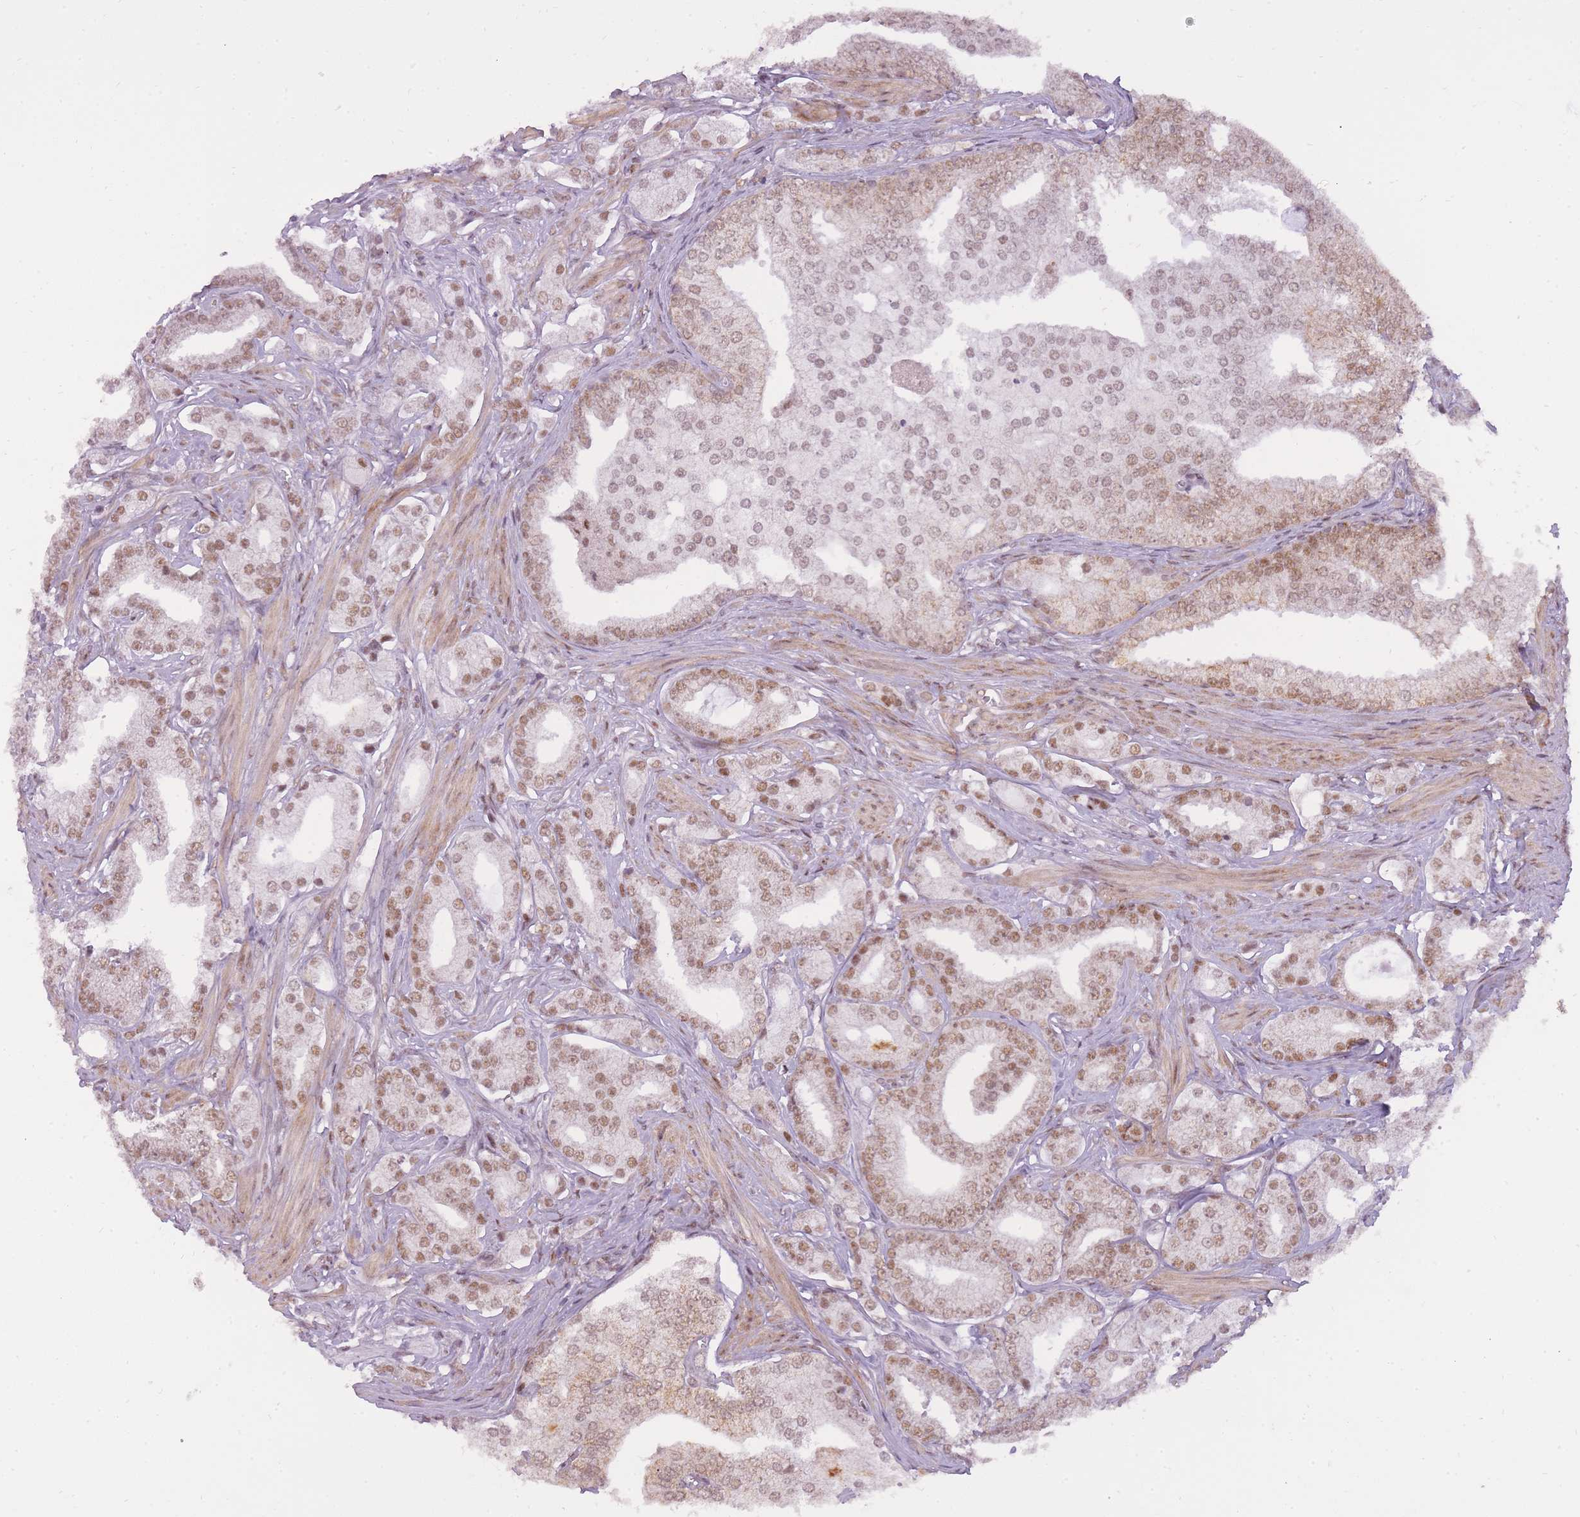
{"staining": {"intensity": "moderate", "quantity": ">75%", "location": "nuclear"}, "tissue": "prostate cancer", "cell_type": "Tumor cells", "image_type": "cancer", "snomed": [{"axis": "morphology", "description": "Adenocarcinoma, High grade"}, {"axis": "topography", "description": "Prostate"}], "caption": "Brown immunohistochemical staining in prostate cancer (high-grade adenocarcinoma) displays moderate nuclear staining in approximately >75% of tumor cells.", "gene": "TIGD1", "patient": {"sex": "male", "age": 50}}